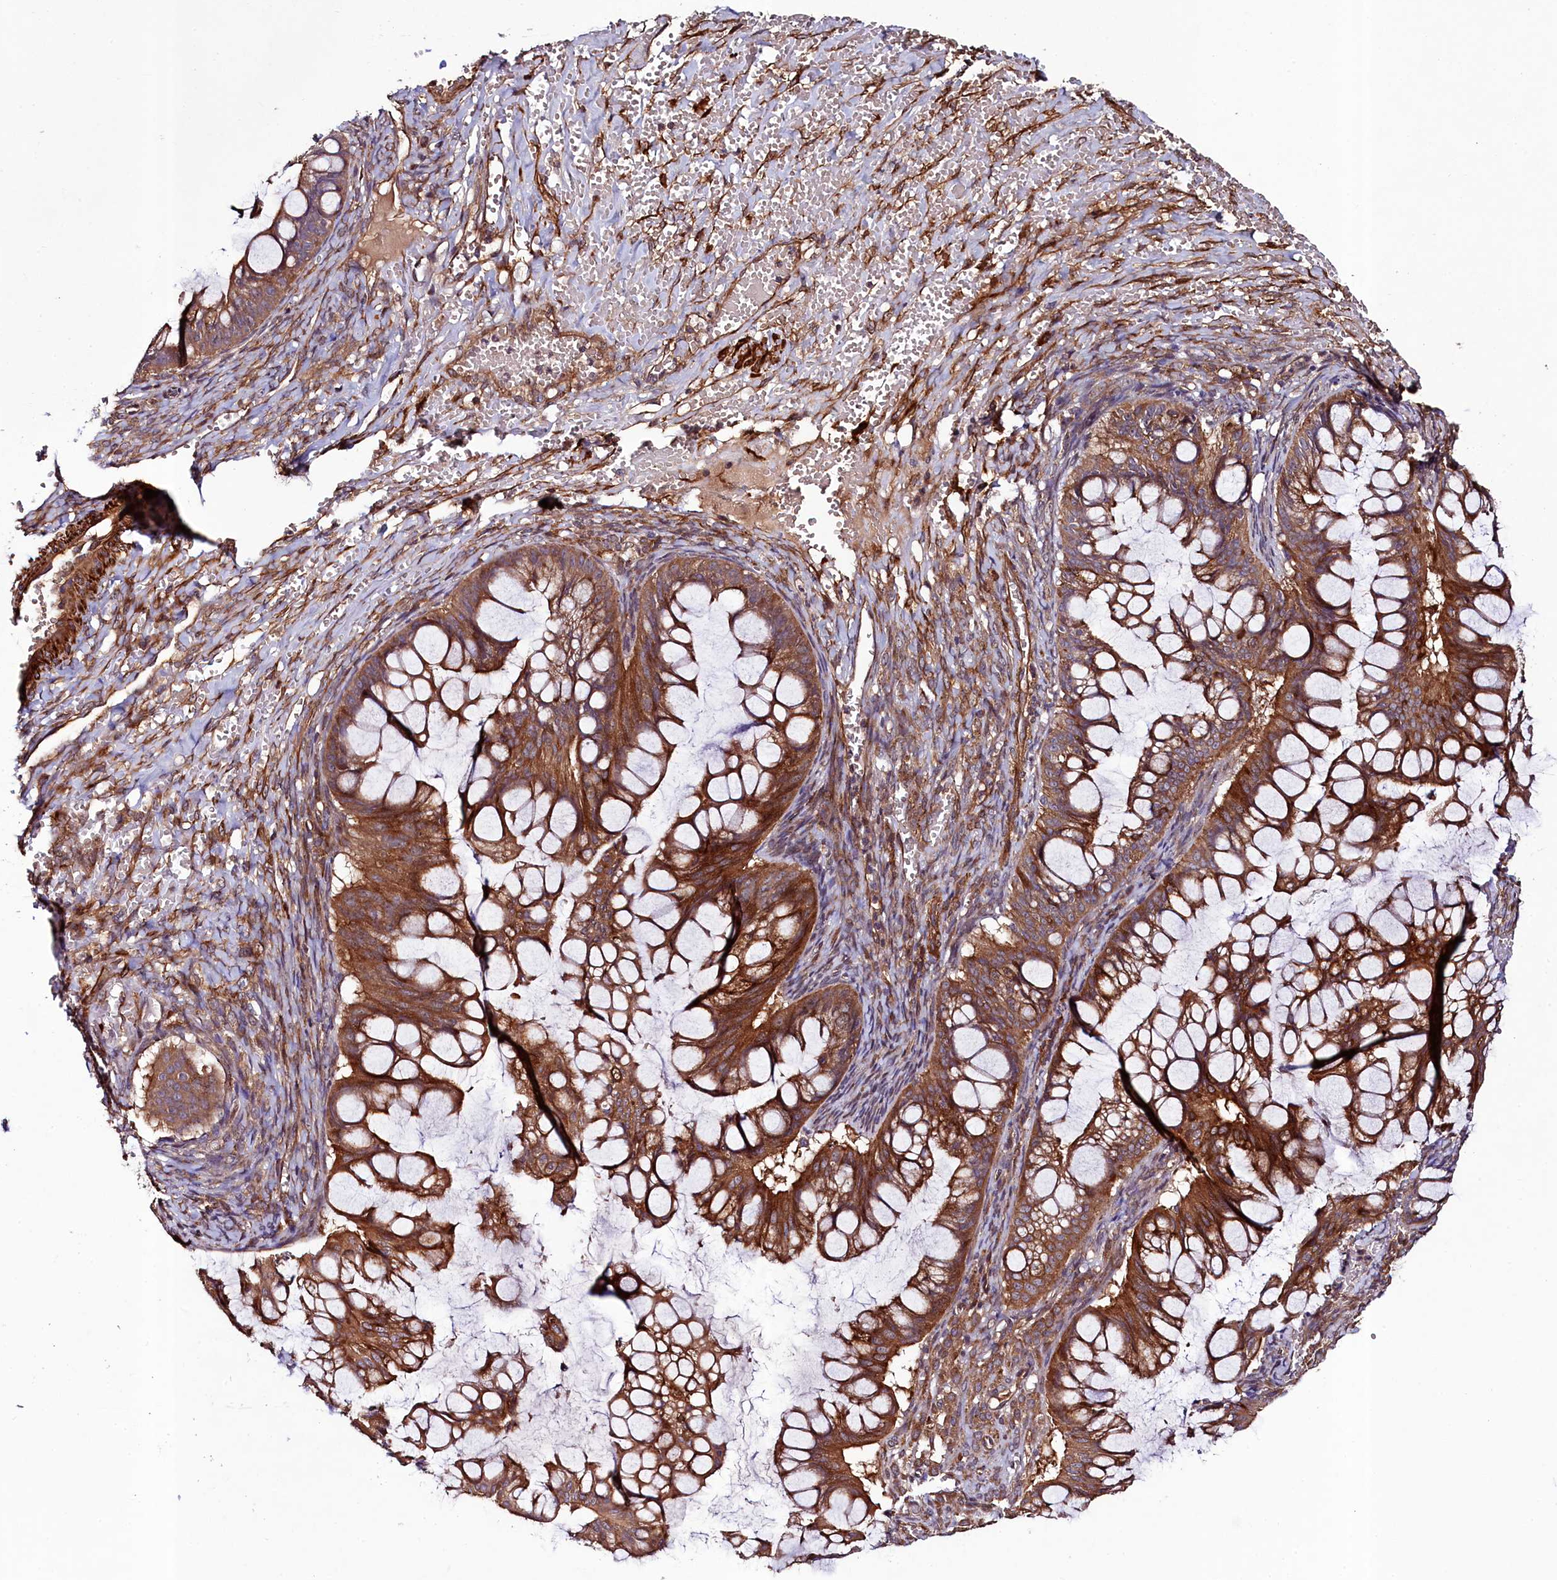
{"staining": {"intensity": "moderate", "quantity": ">75%", "location": "cytoplasmic/membranous"}, "tissue": "ovarian cancer", "cell_type": "Tumor cells", "image_type": "cancer", "snomed": [{"axis": "morphology", "description": "Cystadenocarcinoma, mucinous, NOS"}, {"axis": "topography", "description": "Ovary"}], "caption": "IHC of mucinous cystadenocarcinoma (ovarian) shows medium levels of moderate cytoplasmic/membranous expression in approximately >75% of tumor cells. Nuclei are stained in blue.", "gene": "CCDC102A", "patient": {"sex": "female", "age": 73}}